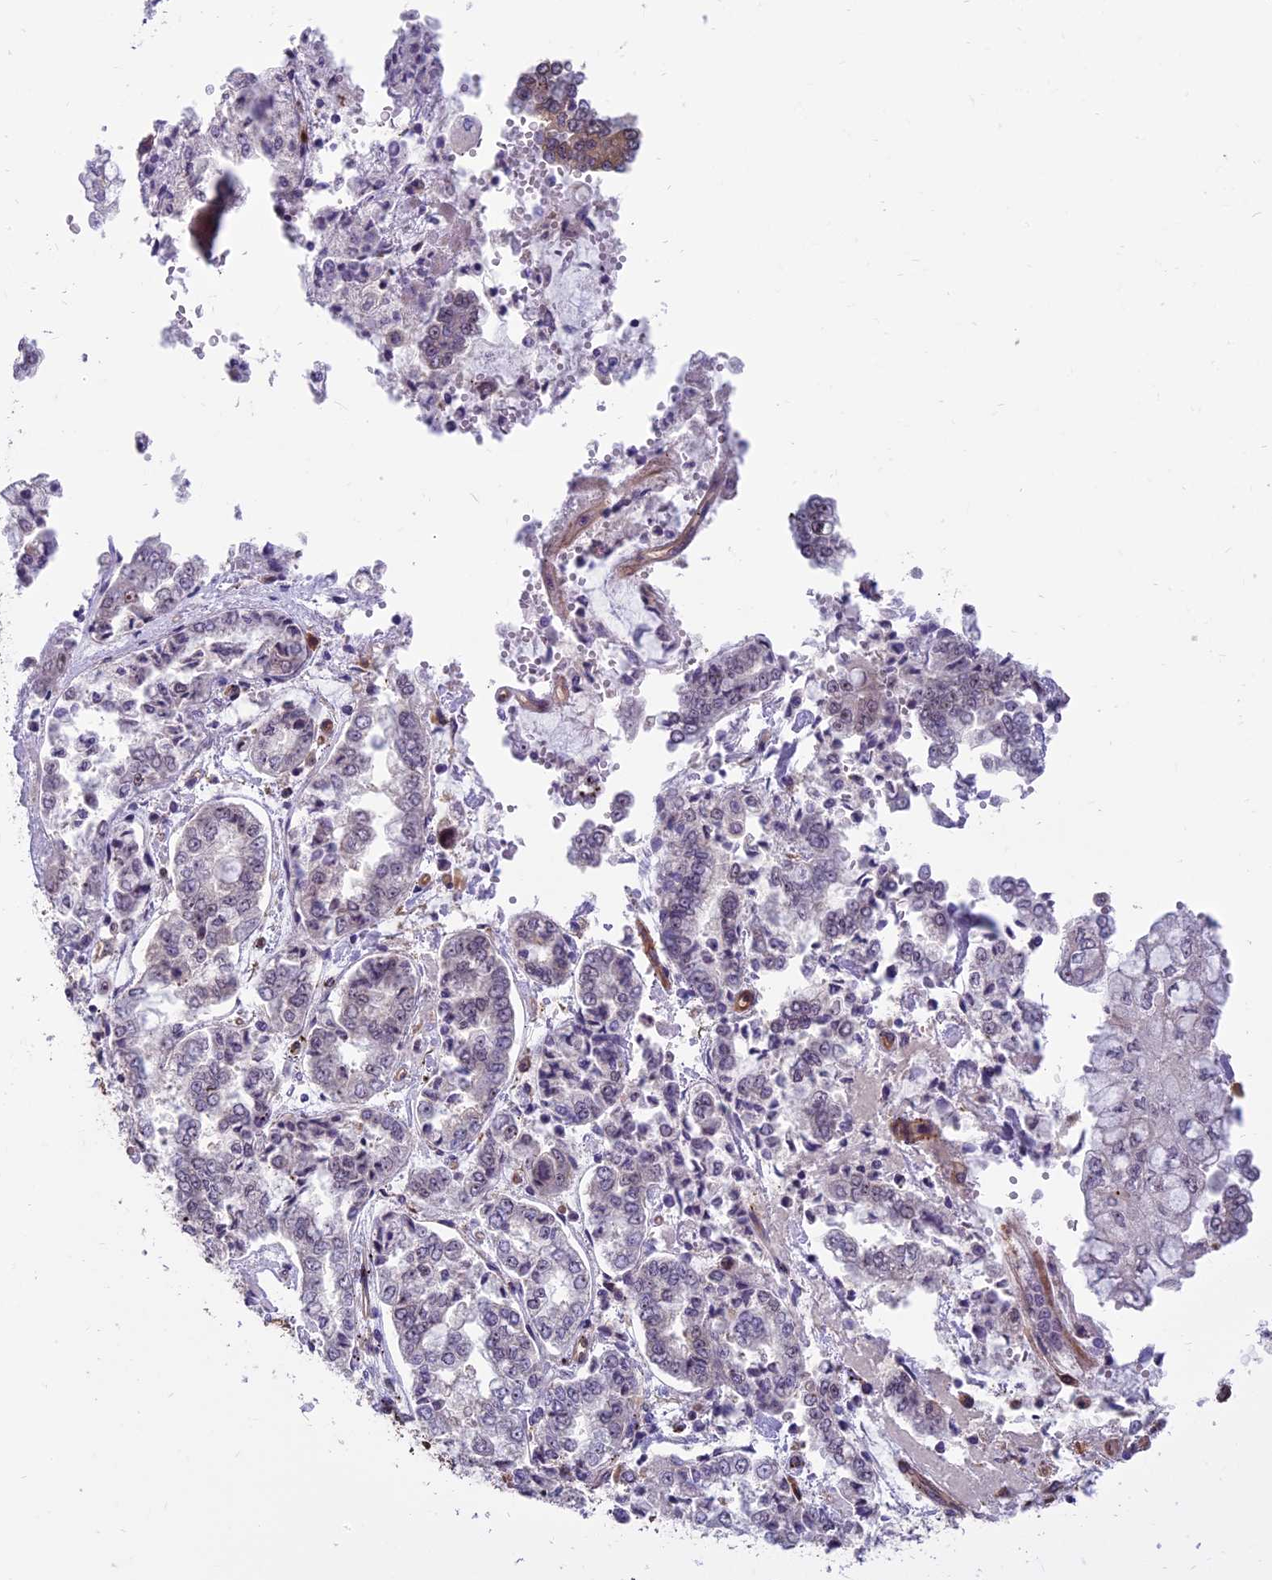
{"staining": {"intensity": "negative", "quantity": "none", "location": "none"}, "tissue": "stomach cancer", "cell_type": "Tumor cells", "image_type": "cancer", "snomed": [{"axis": "morphology", "description": "Adenocarcinoma, NOS"}, {"axis": "topography", "description": "Stomach"}], "caption": "A high-resolution micrograph shows immunohistochemistry staining of stomach cancer (adenocarcinoma), which exhibits no significant positivity in tumor cells.", "gene": "EHBP1L1", "patient": {"sex": "male", "age": 76}}